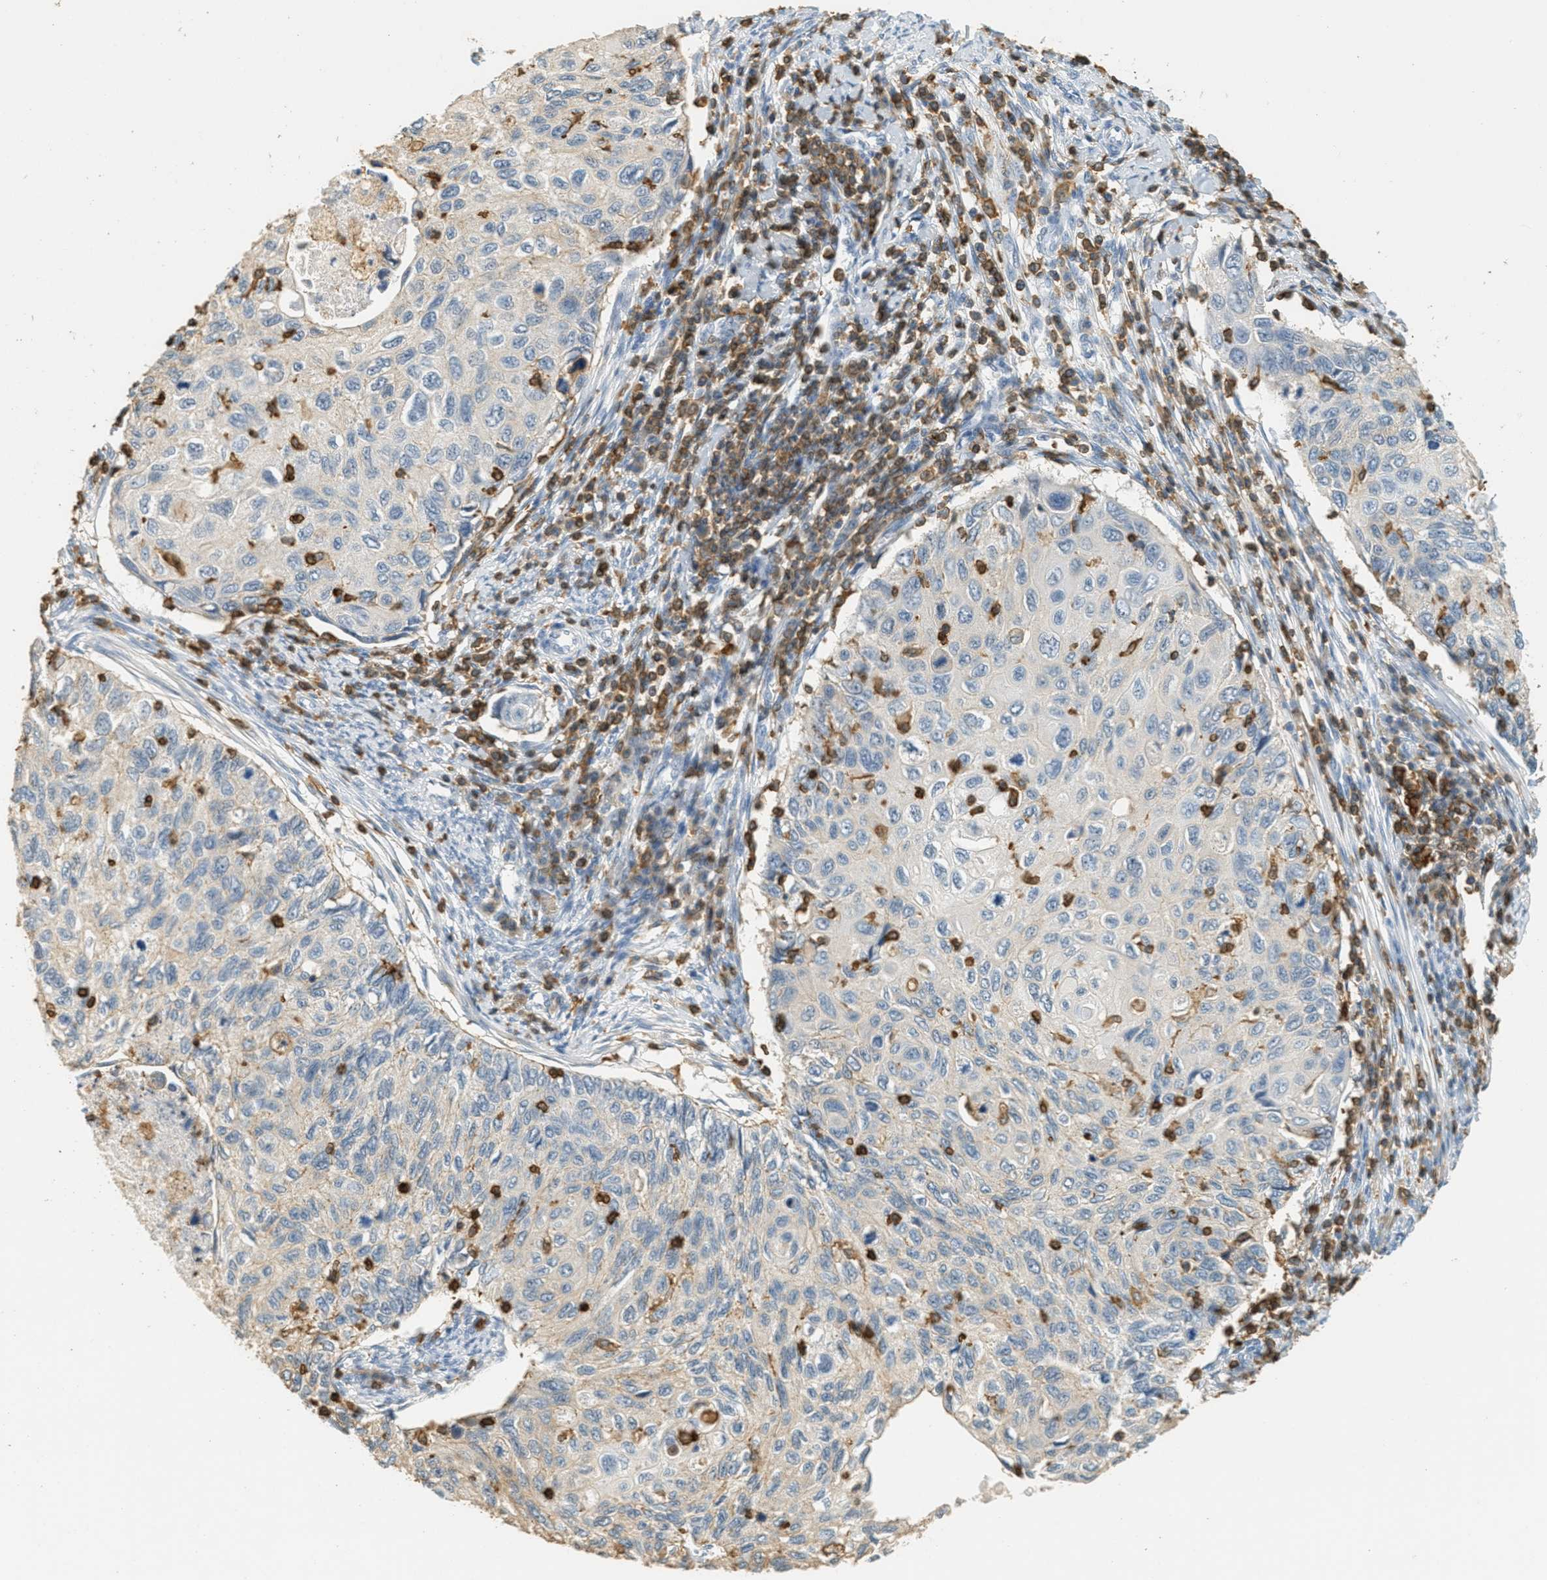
{"staining": {"intensity": "negative", "quantity": "none", "location": "none"}, "tissue": "cervical cancer", "cell_type": "Tumor cells", "image_type": "cancer", "snomed": [{"axis": "morphology", "description": "Squamous cell carcinoma, NOS"}, {"axis": "topography", "description": "Cervix"}], "caption": "Image shows no significant protein staining in tumor cells of cervical squamous cell carcinoma.", "gene": "LSP1", "patient": {"sex": "female", "age": 70}}